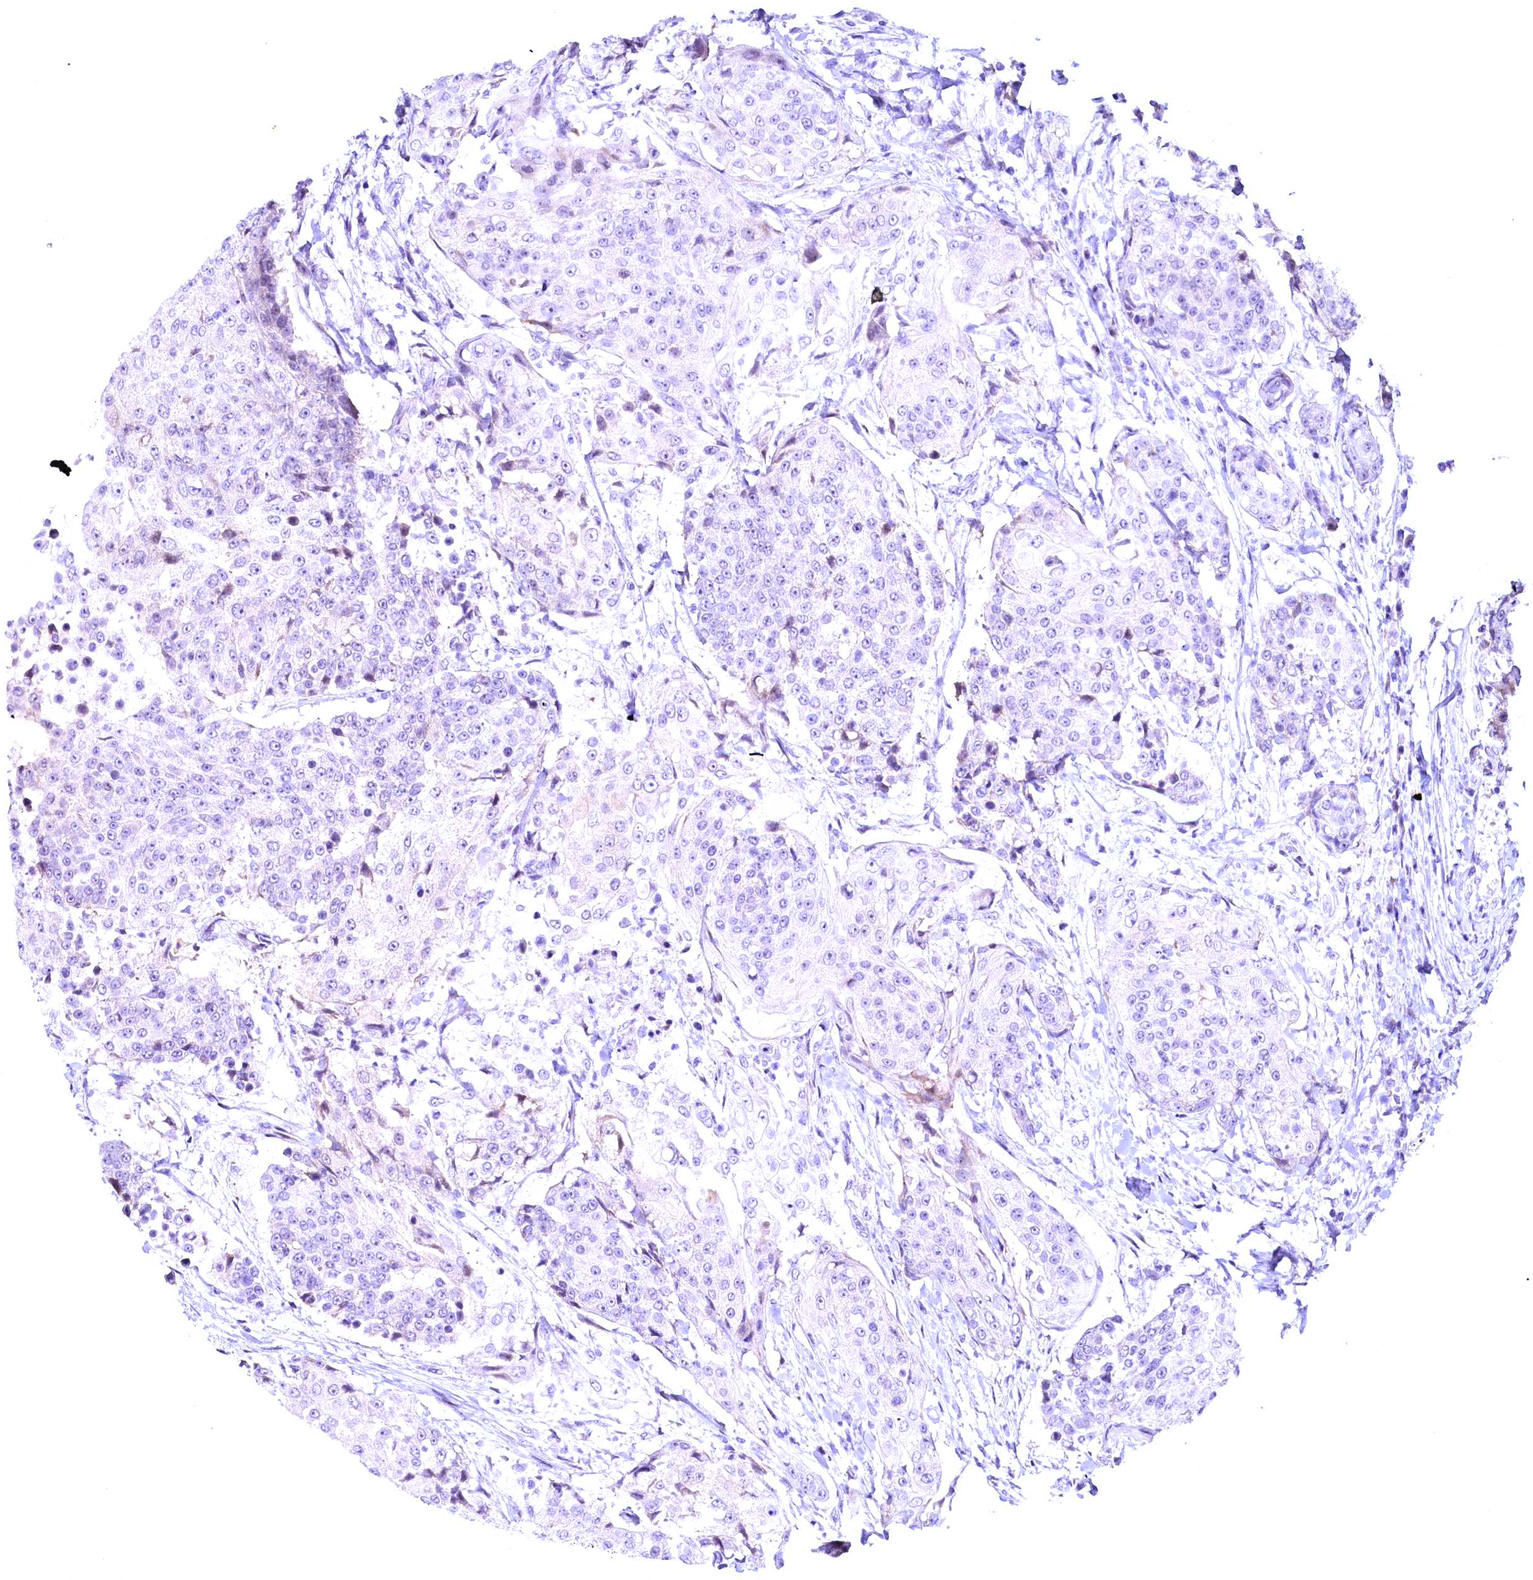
{"staining": {"intensity": "negative", "quantity": "none", "location": "none"}, "tissue": "urothelial cancer", "cell_type": "Tumor cells", "image_type": "cancer", "snomed": [{"axis": "morphology", "description": "Urothelial carcinoma, High grade"}, {"axis": "topography", "description": "Urinary bladder"}], "caption": "IHC of urothelial cancer demonstrates no expression in tumor cells. The staining is performed using DAB brown chromogen with nuclei counter-stained in using hematoxylin.", "gene": "CCDC106", "patient": {"sex": "female", "age": 63}}